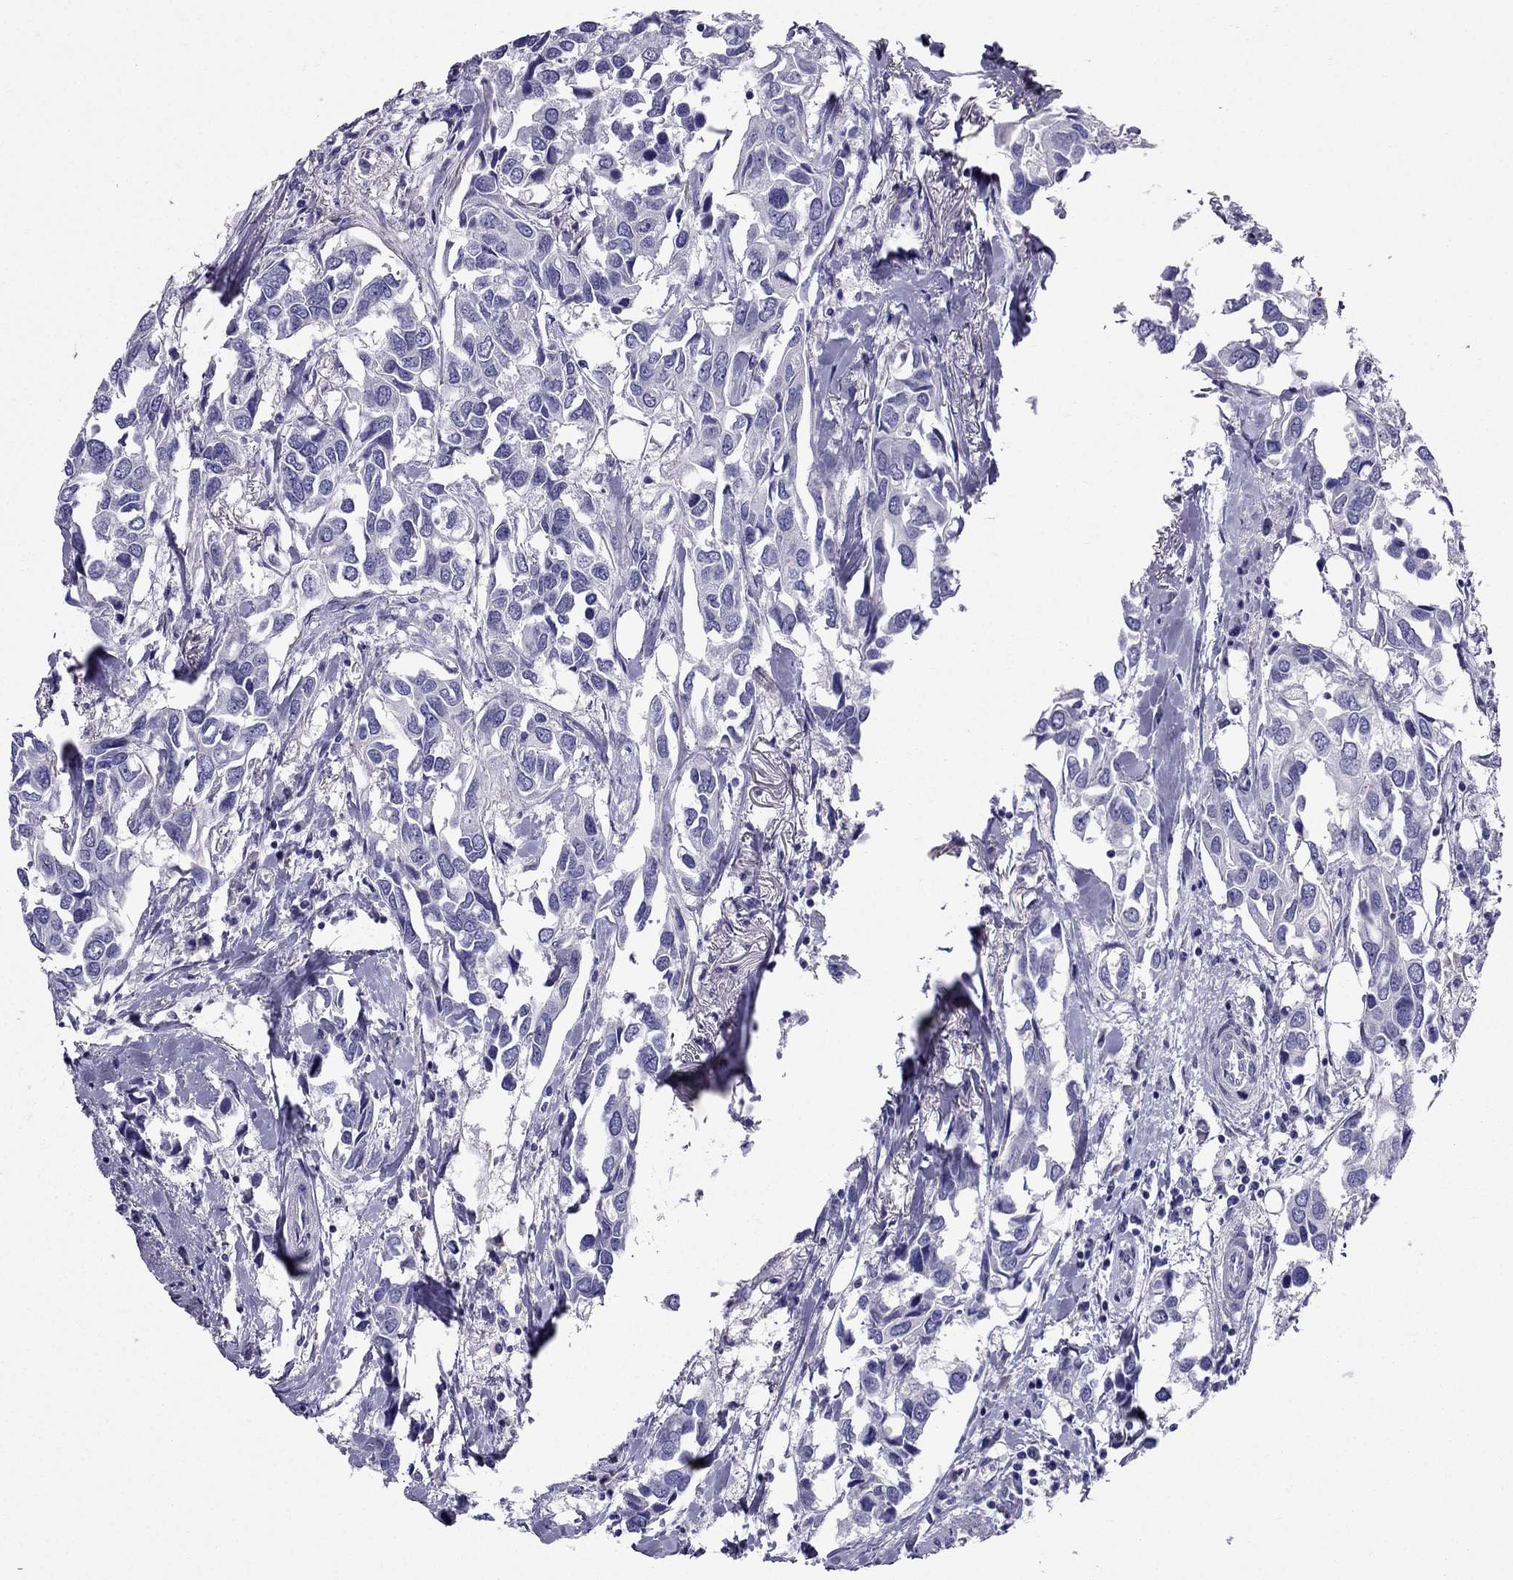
{"staining": {"intensity": "negative", "quantity": "none", "location": "none"}, "tissue": "breast cancer", "cell_type": "Tumor cells", "image_type": "cancer", "snomed": [{"axis": "morphology", "description": "Duct carcinoma"}, {"axis": "topography", "description": "Breast"}], "caption": "An immunohistochemistry (IHC) micrograph of breast cancer (infiltrating ductal carcinoma) is shown. There is no staining in tumor cells of breast cancer (infiltrating ductal carcinoma).", "gene": "GPR50", "patient": {"sex": "female", "age": 83}}